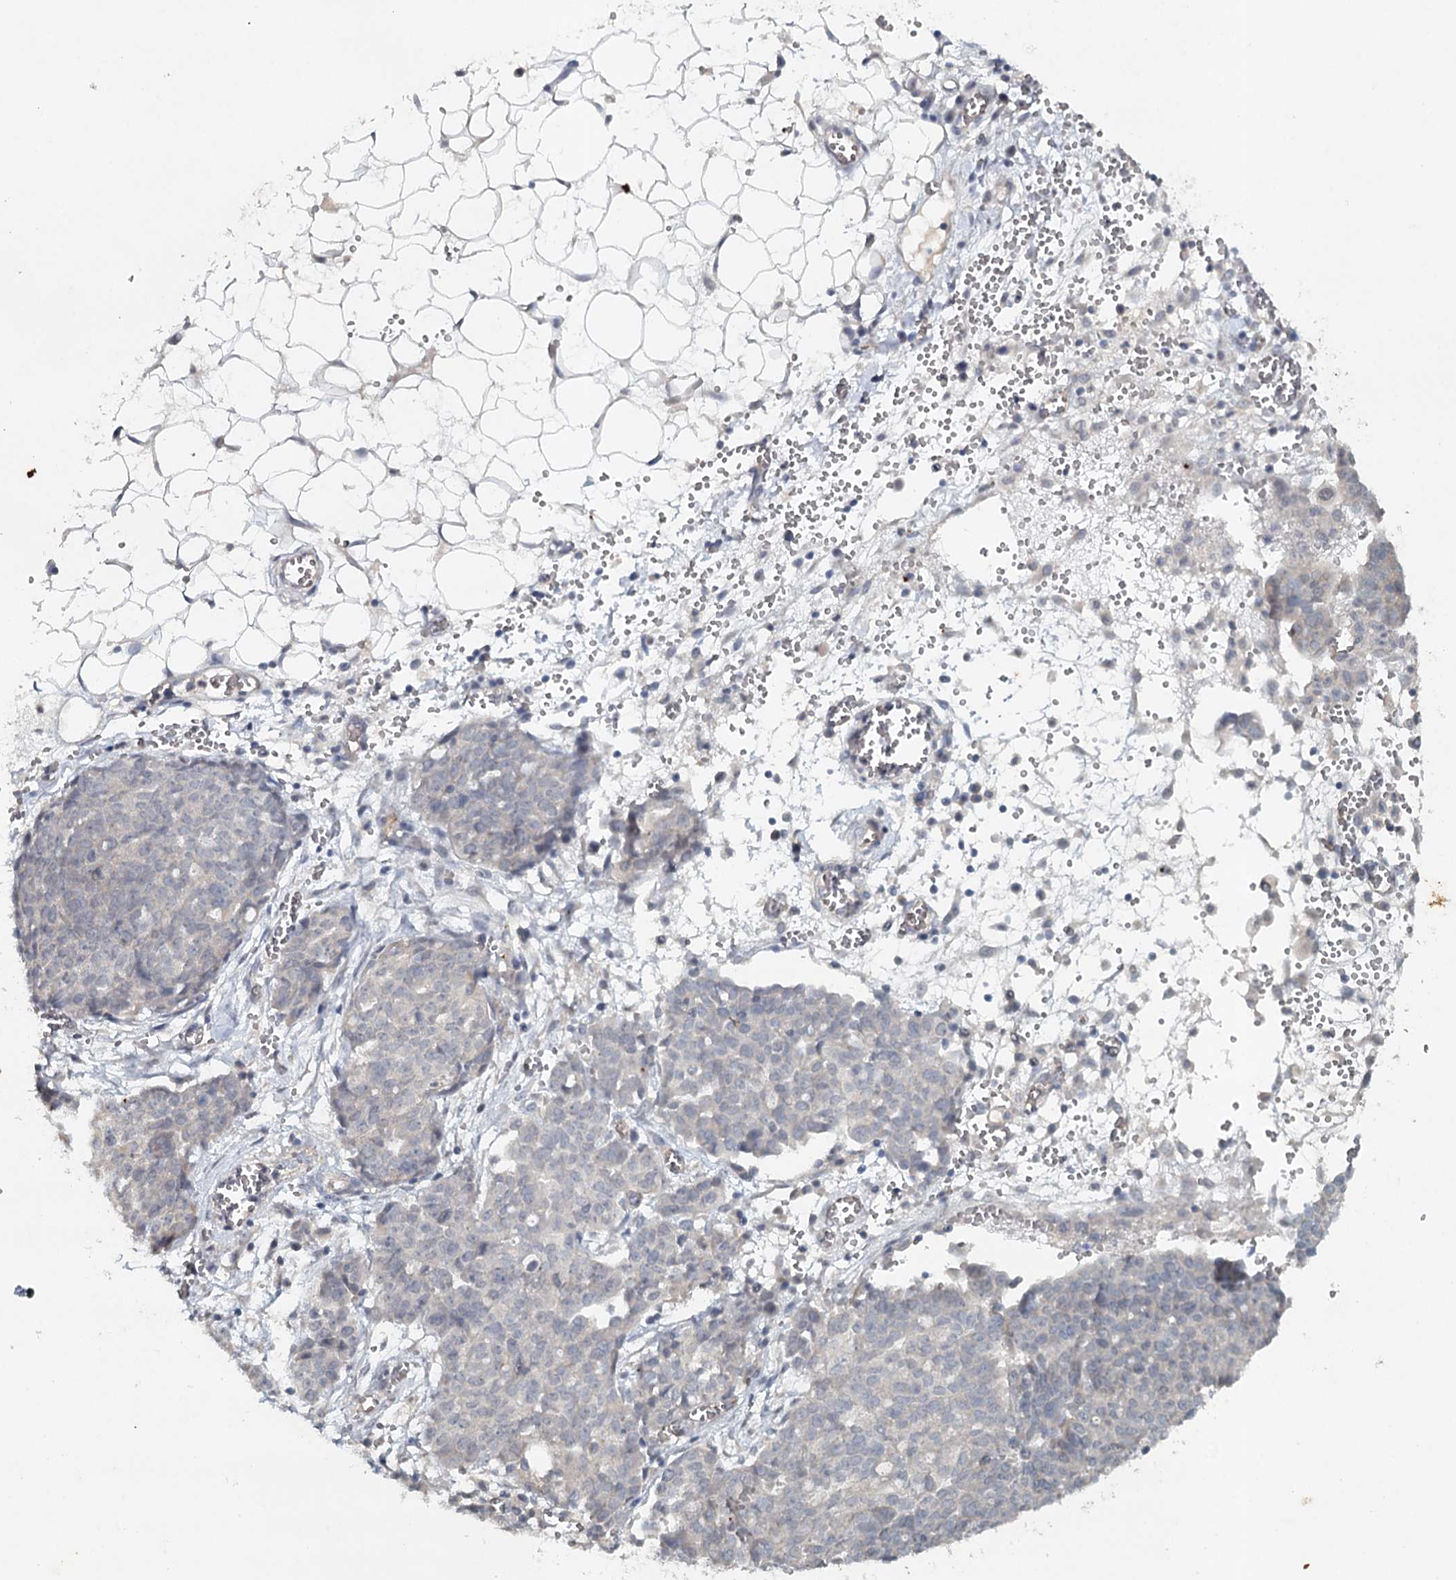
{"staining": {"intensity": "negative", "quantity": "none", "location": "none"}, "tissue": "ovarian cancer", "cell_type": "Tumor cells", "image_type": "cancer", "snomed": [{"axis": "morphology", "description": "Cystadenocarcinoma, serous, NOS"}, {"axis": "topography", "description": "Soft tissue"}, {"axis": "topography", "description": "Ovary"}], "caption": "A high-resolution image shows immunohistochemistry staining of ovarian cancer, which displays no significant expression in tumor cells.", "gene": "SYNPO", "patient": {"sex": "female", "age": 57}}